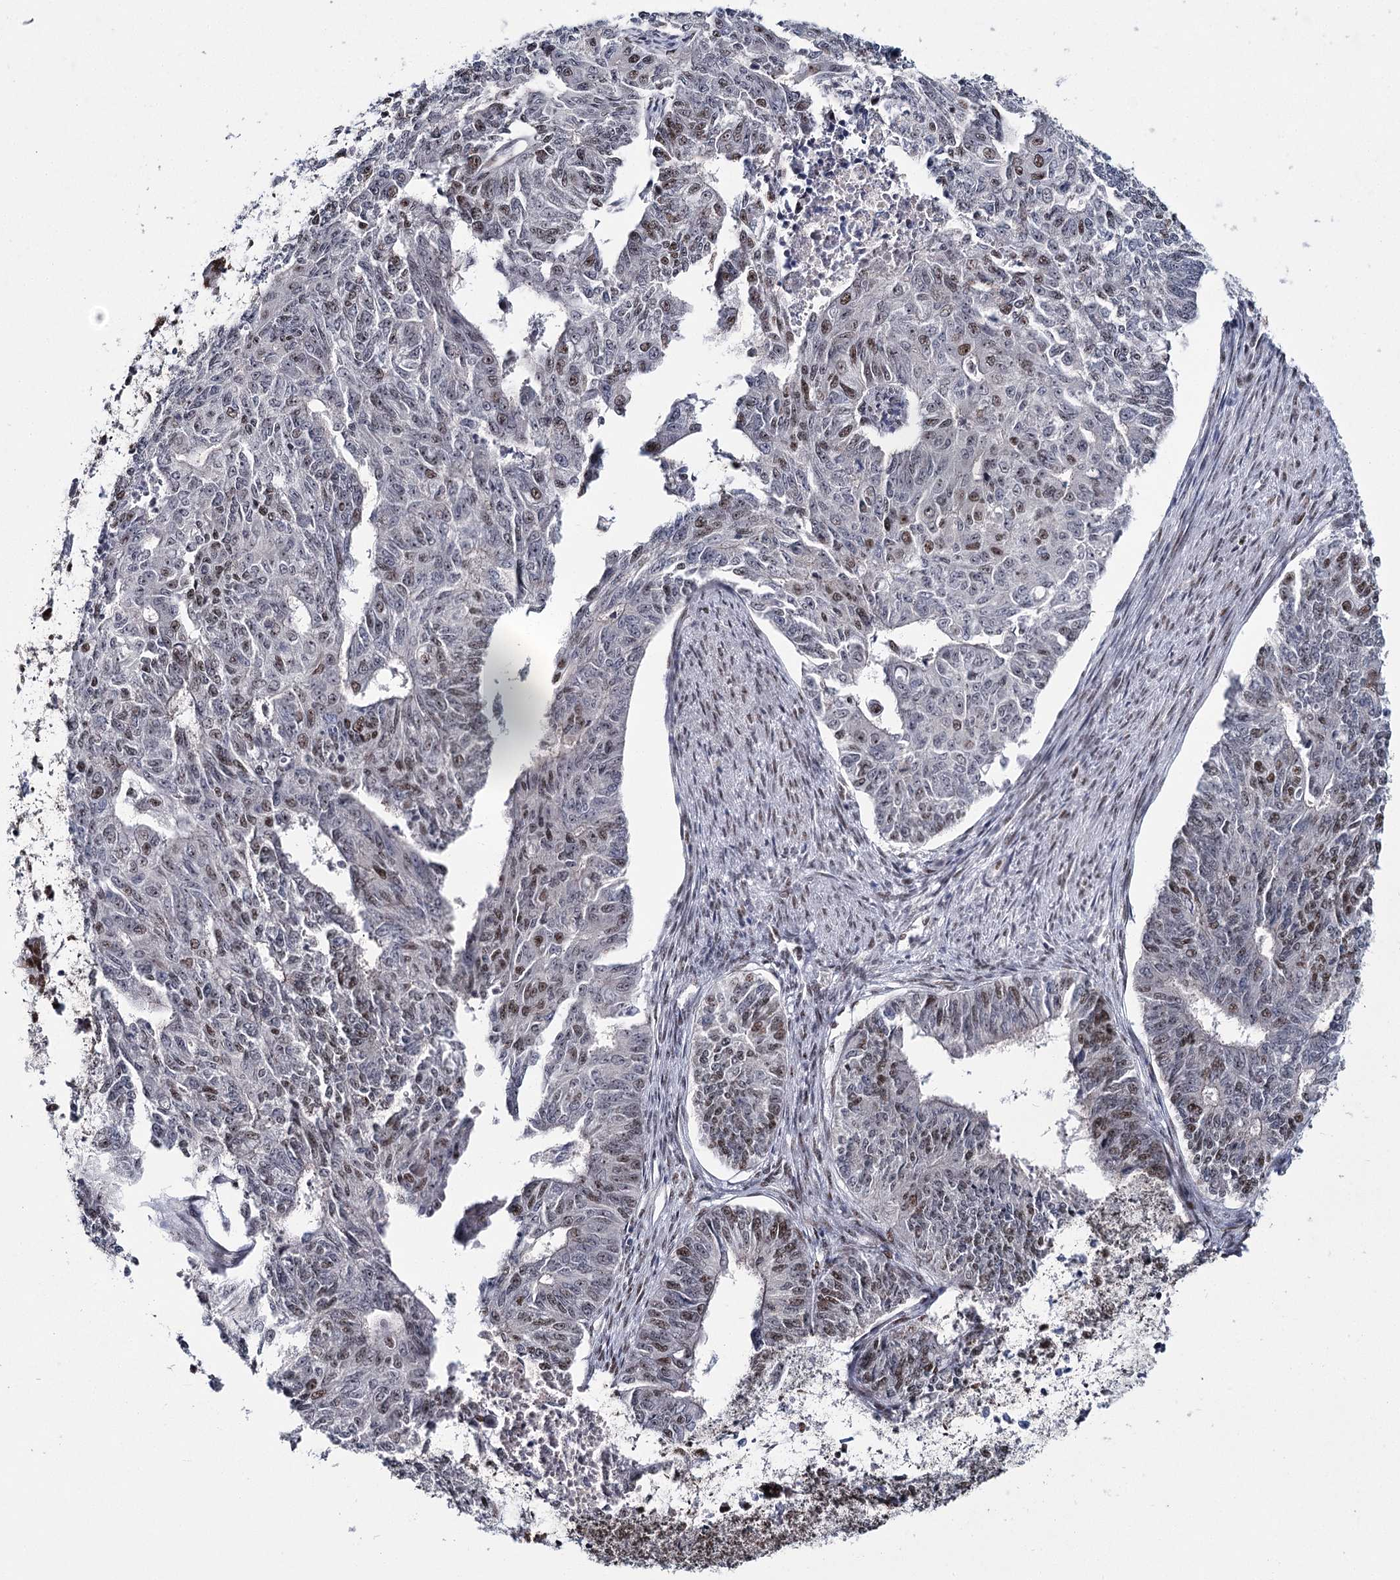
{"staining": {"intensity": "strong", "quantity": "25%-75%", "location": "nuclear"}, "tissue": "endometrial cancer", "cell_type": "Tumor cells", "image_type": "cancer", "snomed": [{"axis": "morphology", "description": "Adenocarcinoma, NOS"}, {"axis": "topography", "description": "Endometrium"}], "caption": "Immunohistochemical staining of endometrial cancer demonstrates high levels of strong nuclear positivity in approximately 25%-75% of tumor cells.", "gene": "SCAF8", "patient": {"sex": "female", "age": 32}}